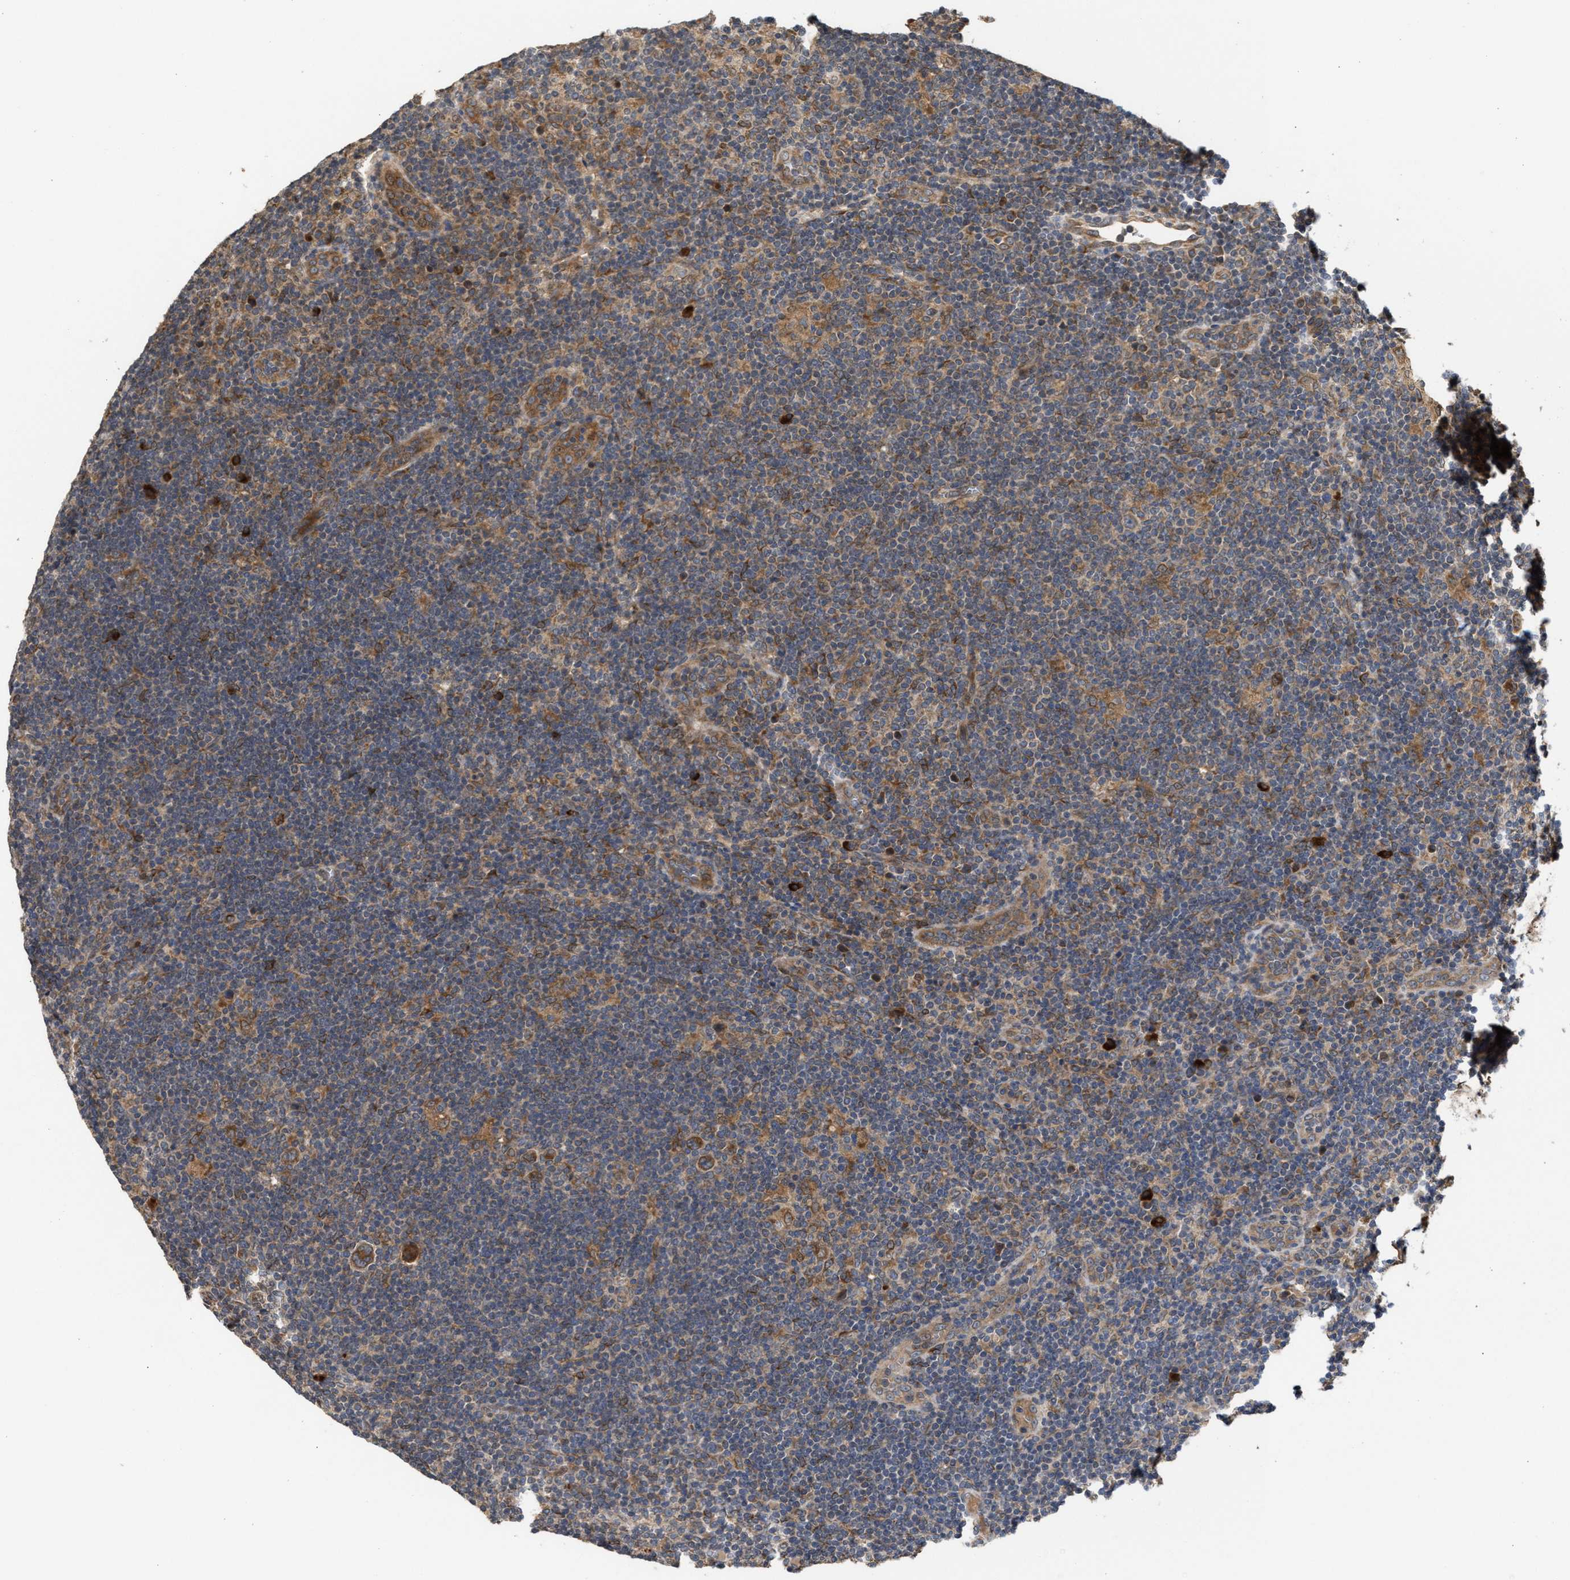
{"staining": {"intensity": "moderate", "quantity": ">75%", "location": "cytoplasmic/membranous"}, "tissue": "lymphoma", "cell_type": "Tumor cells", "image_type": "cancer", "snomed": [{"axis": "morphology", "description": "Hodgkin's disease, NOS"}, {"axis": "topography", "description": "Lymph node"}], "caption": "The image displays a brown stain indicating the presence of a protein in the cytoplasmic/membranous of tumor cells in Hodgkin's disease. The staining is performed using DAB (3,3'-diaminobenzidine) brown chromogen to label protein expression. The nuclei are counter-stained blue using hematoxylin.", "gene": "SAR1A", "patient": {"sex": "female", "age": 57}}